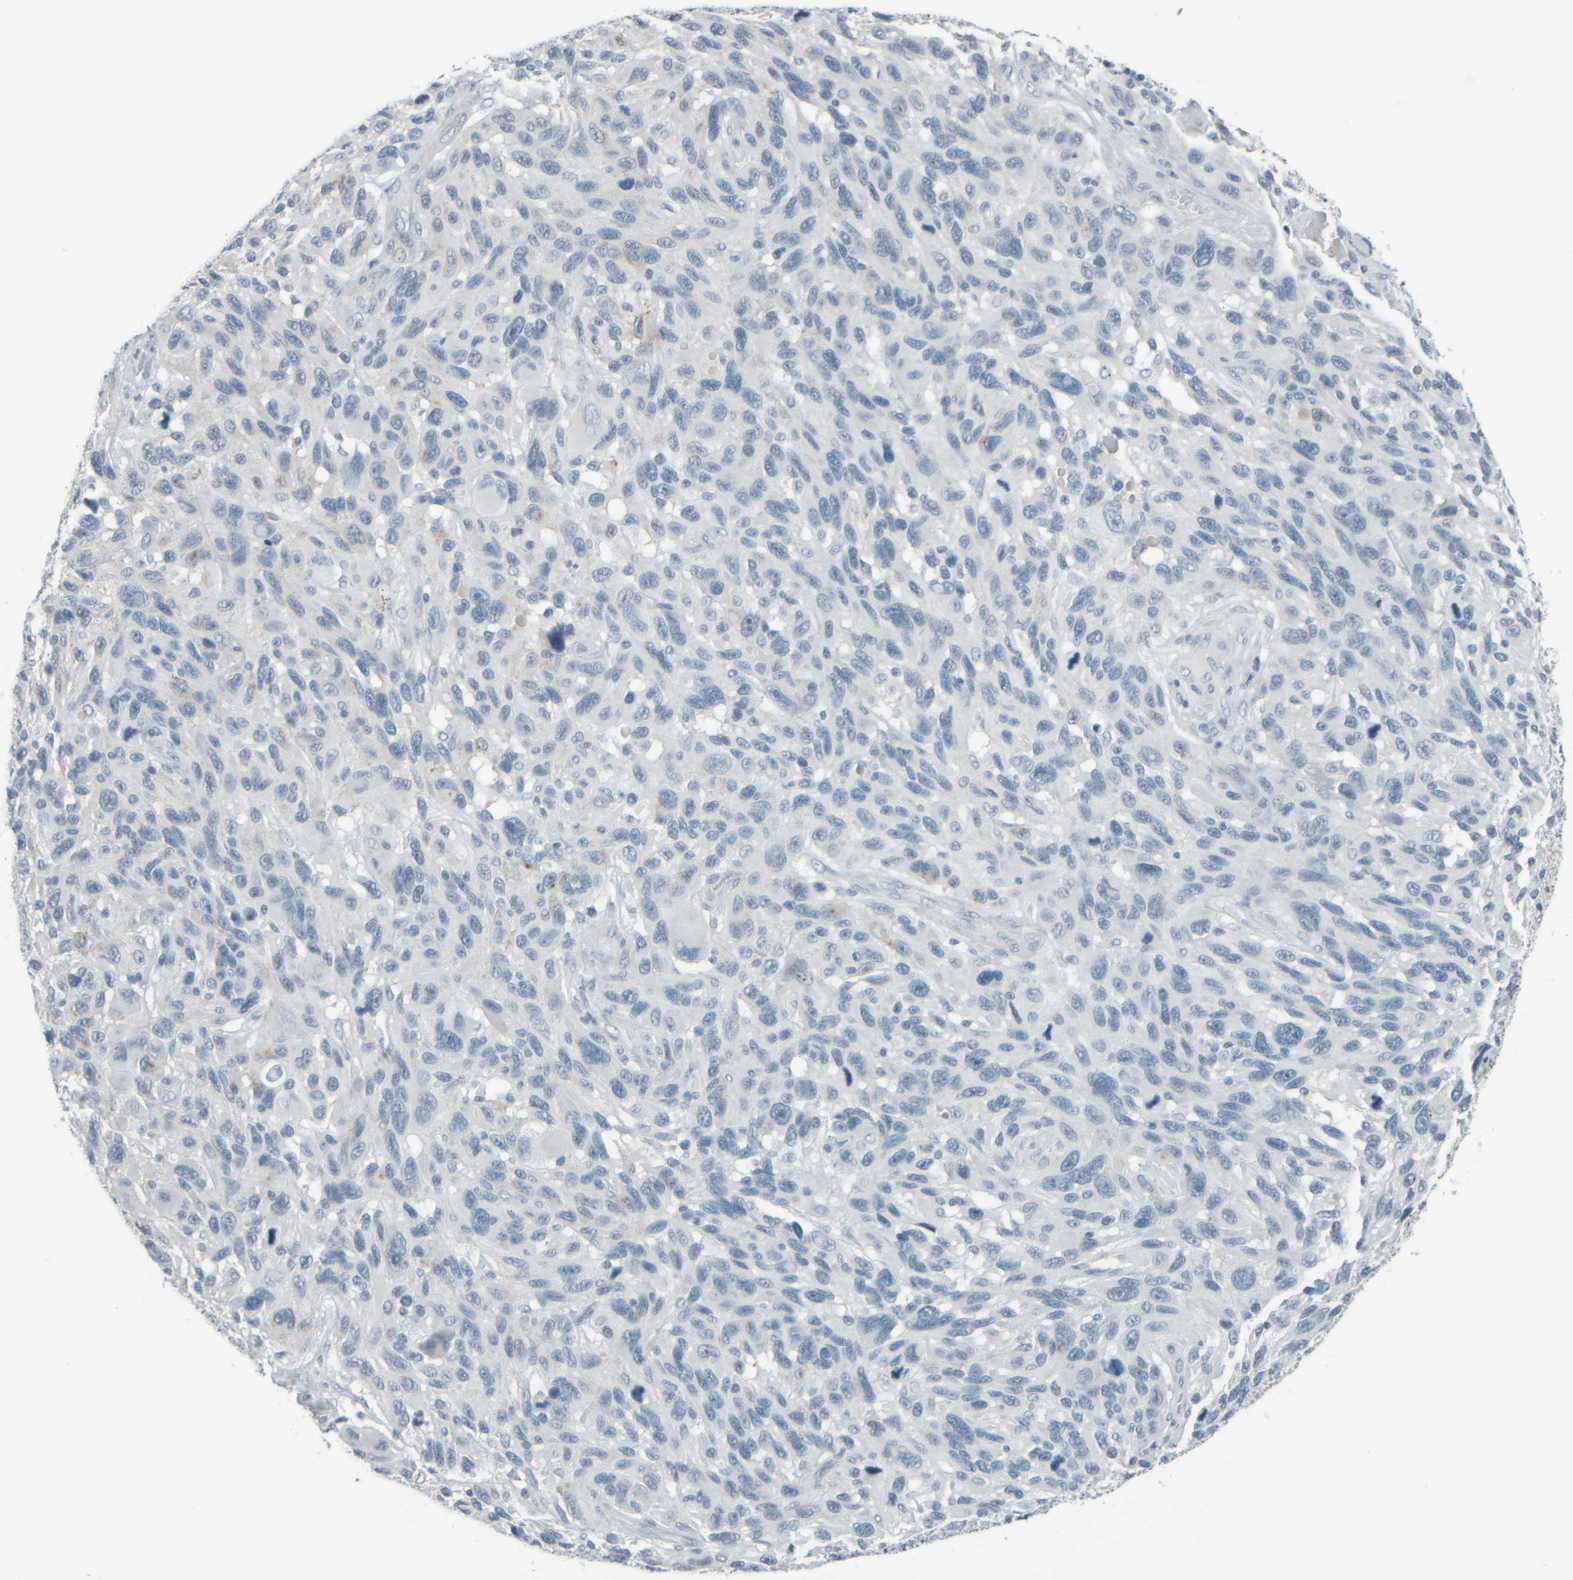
{"staining": {"intensity": "negative", "quantity": "none", "location": "none"}, "tissue": "melanoma", "cell_type": "Tumor cells", "image_type": "cancer", "snomed": [{"axis": "morphology", "description": "Malignant melanoma, NOS"}, {"axis": "topography", "description": "Skin"}], "caption": "Human malignant melanoma stained for a protein using IHC shows no staining in tumor cells.", "gene": "TPSAB1", "patient": {"sex": "male", "age": 53}}